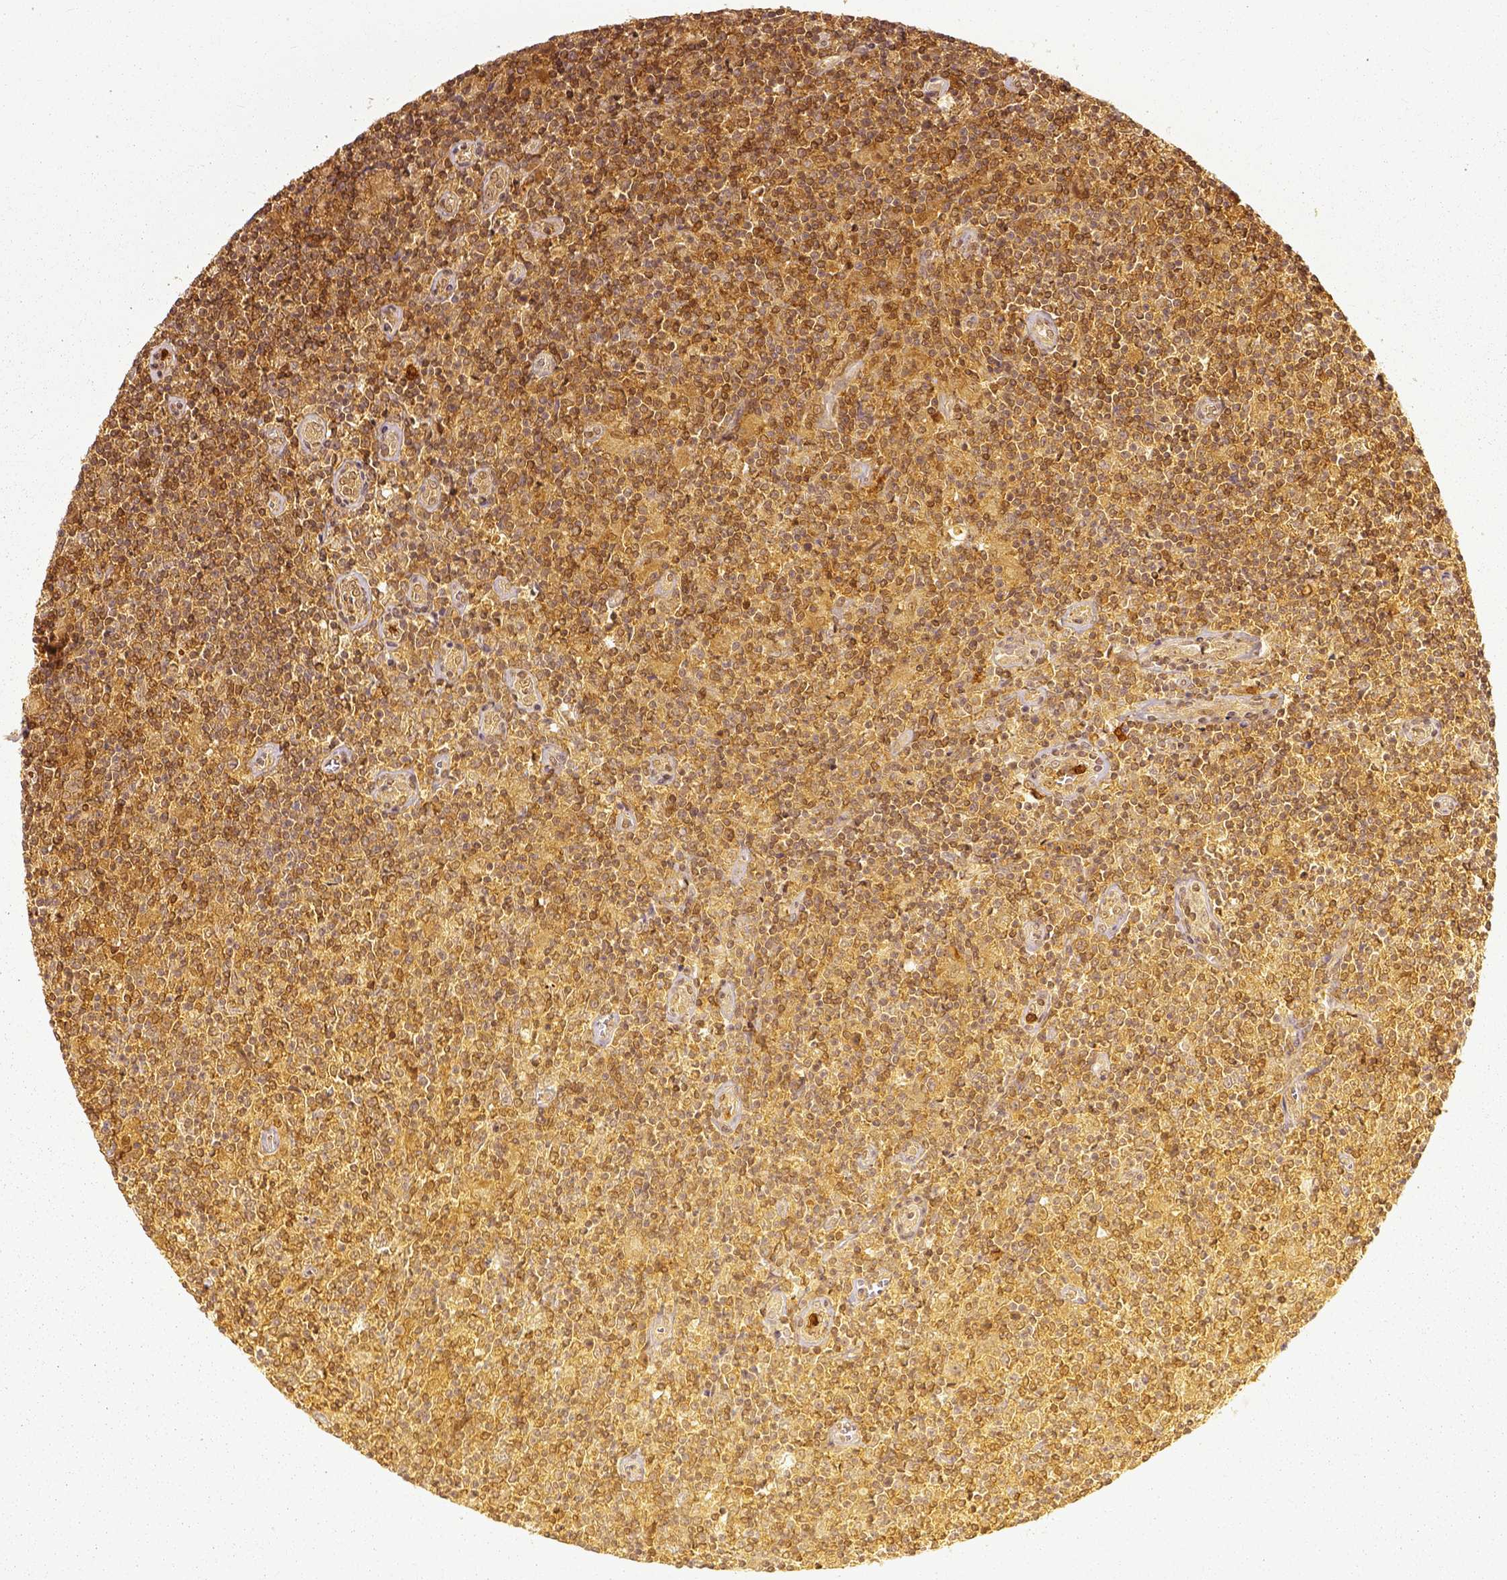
{"staining": {"intensity": "moderate", "quantity": ">75%", "location": "cytoplasmic/membranous"}, "tissue": "lymphoma", "cell_type": "Tumor cells", "image_type": "cancer", "snomed": [{"axis": "morphology", "description": "Hodgkin's disease, NOS"}, {"axis": "topography", "description": "Lymph node"}], "caption": "A medium amount of moderate cytoplasmic/membranous expression is seen in approximately >75% of tumor cells in lymphoma tissue.", "gene": "GPI", "patient": {"sex": "male", "age": 40}}